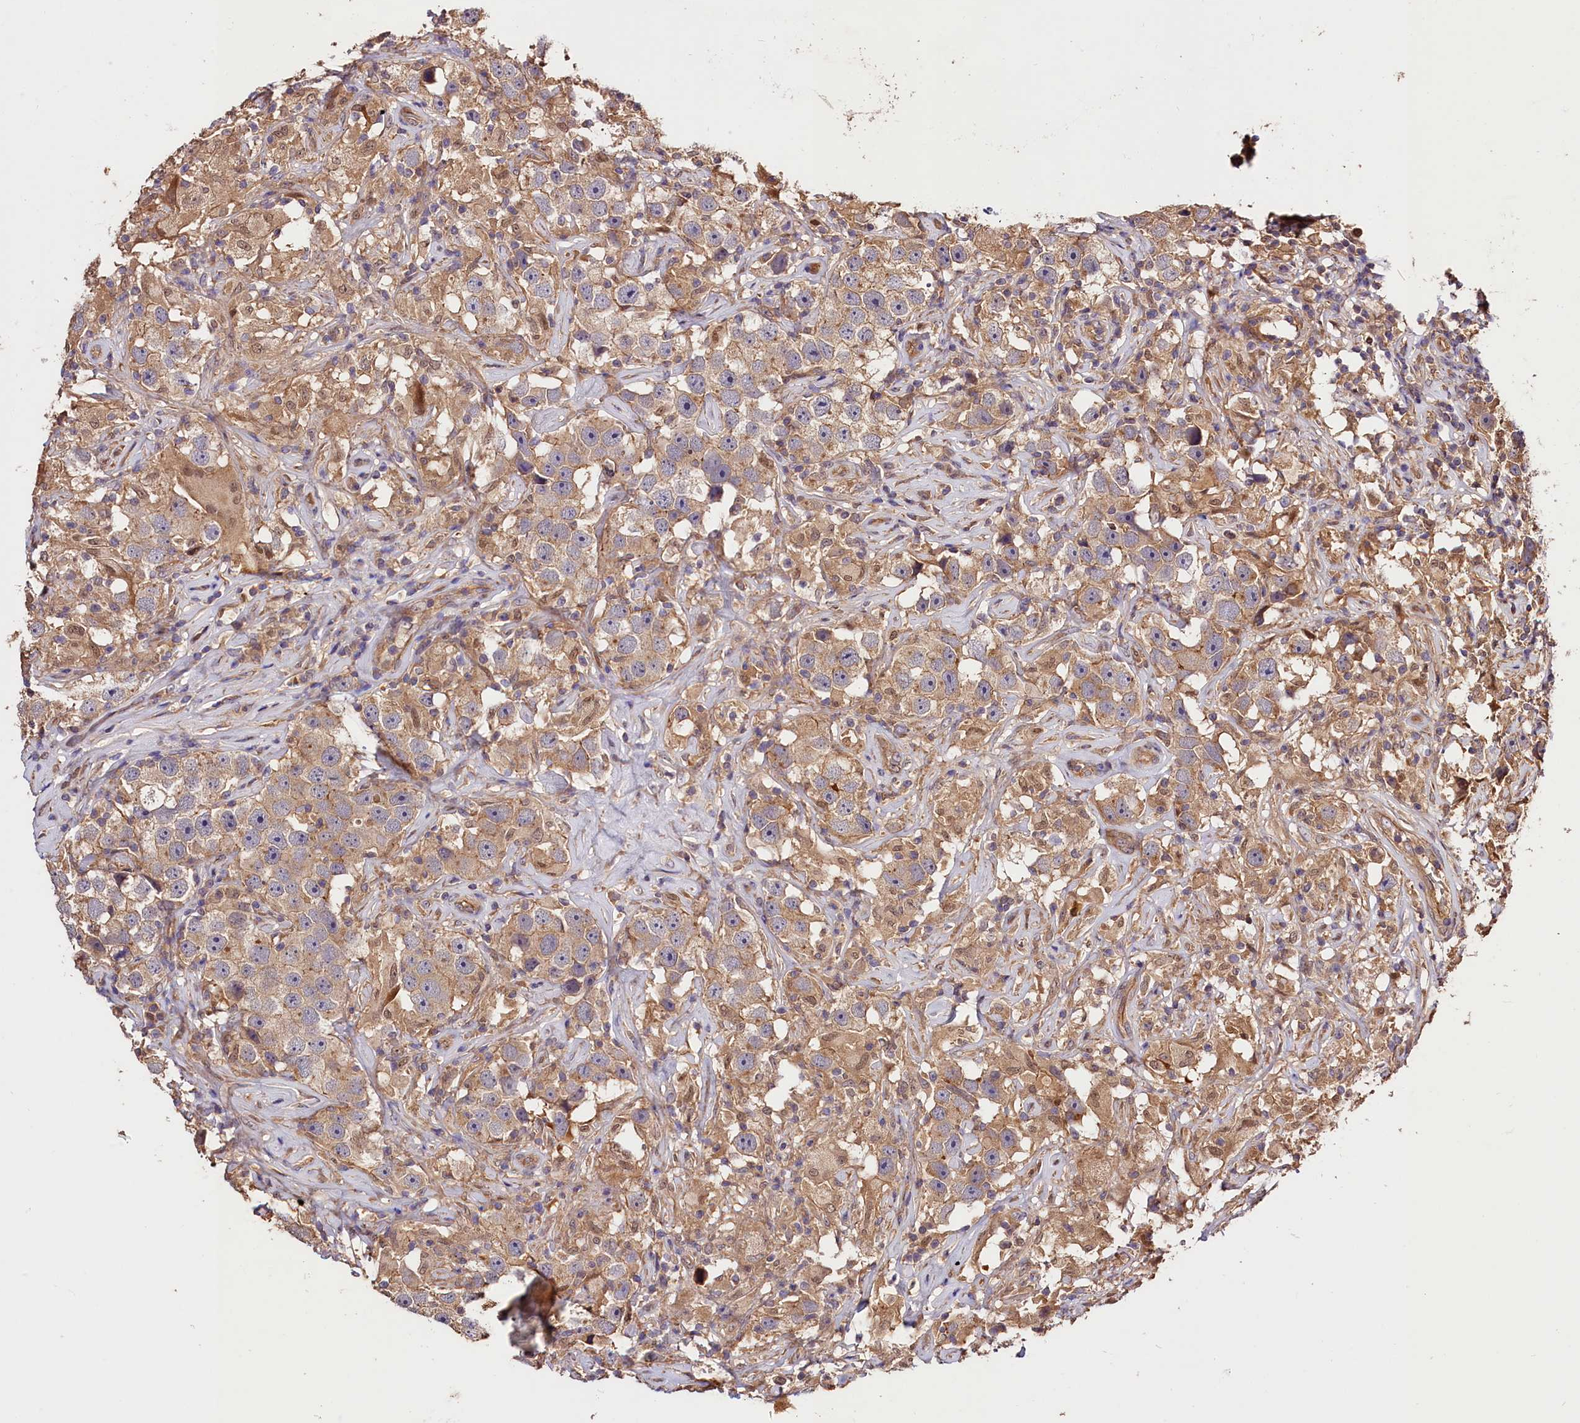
{"staining": {"intensity": "weak", "quantity": ">75%", "location": "cytoplasmic/membranous"}, "tissue": "testis cancer", "cell_type": "Tumor cells", "image_type": "cancer", "snomed": [{"axis": "morphology", "description": "Seminoma, NOS"}, {"axis": "topography", "description": "Testis"}], "caption": "Immunohistochemical staining of human testis seminoma shows low levels of weak cytoplasmic/membranous positivity in approximately >75% of tumor cells.", "gene": "CES3", "patient": {"sex": "male", "age": 49}}